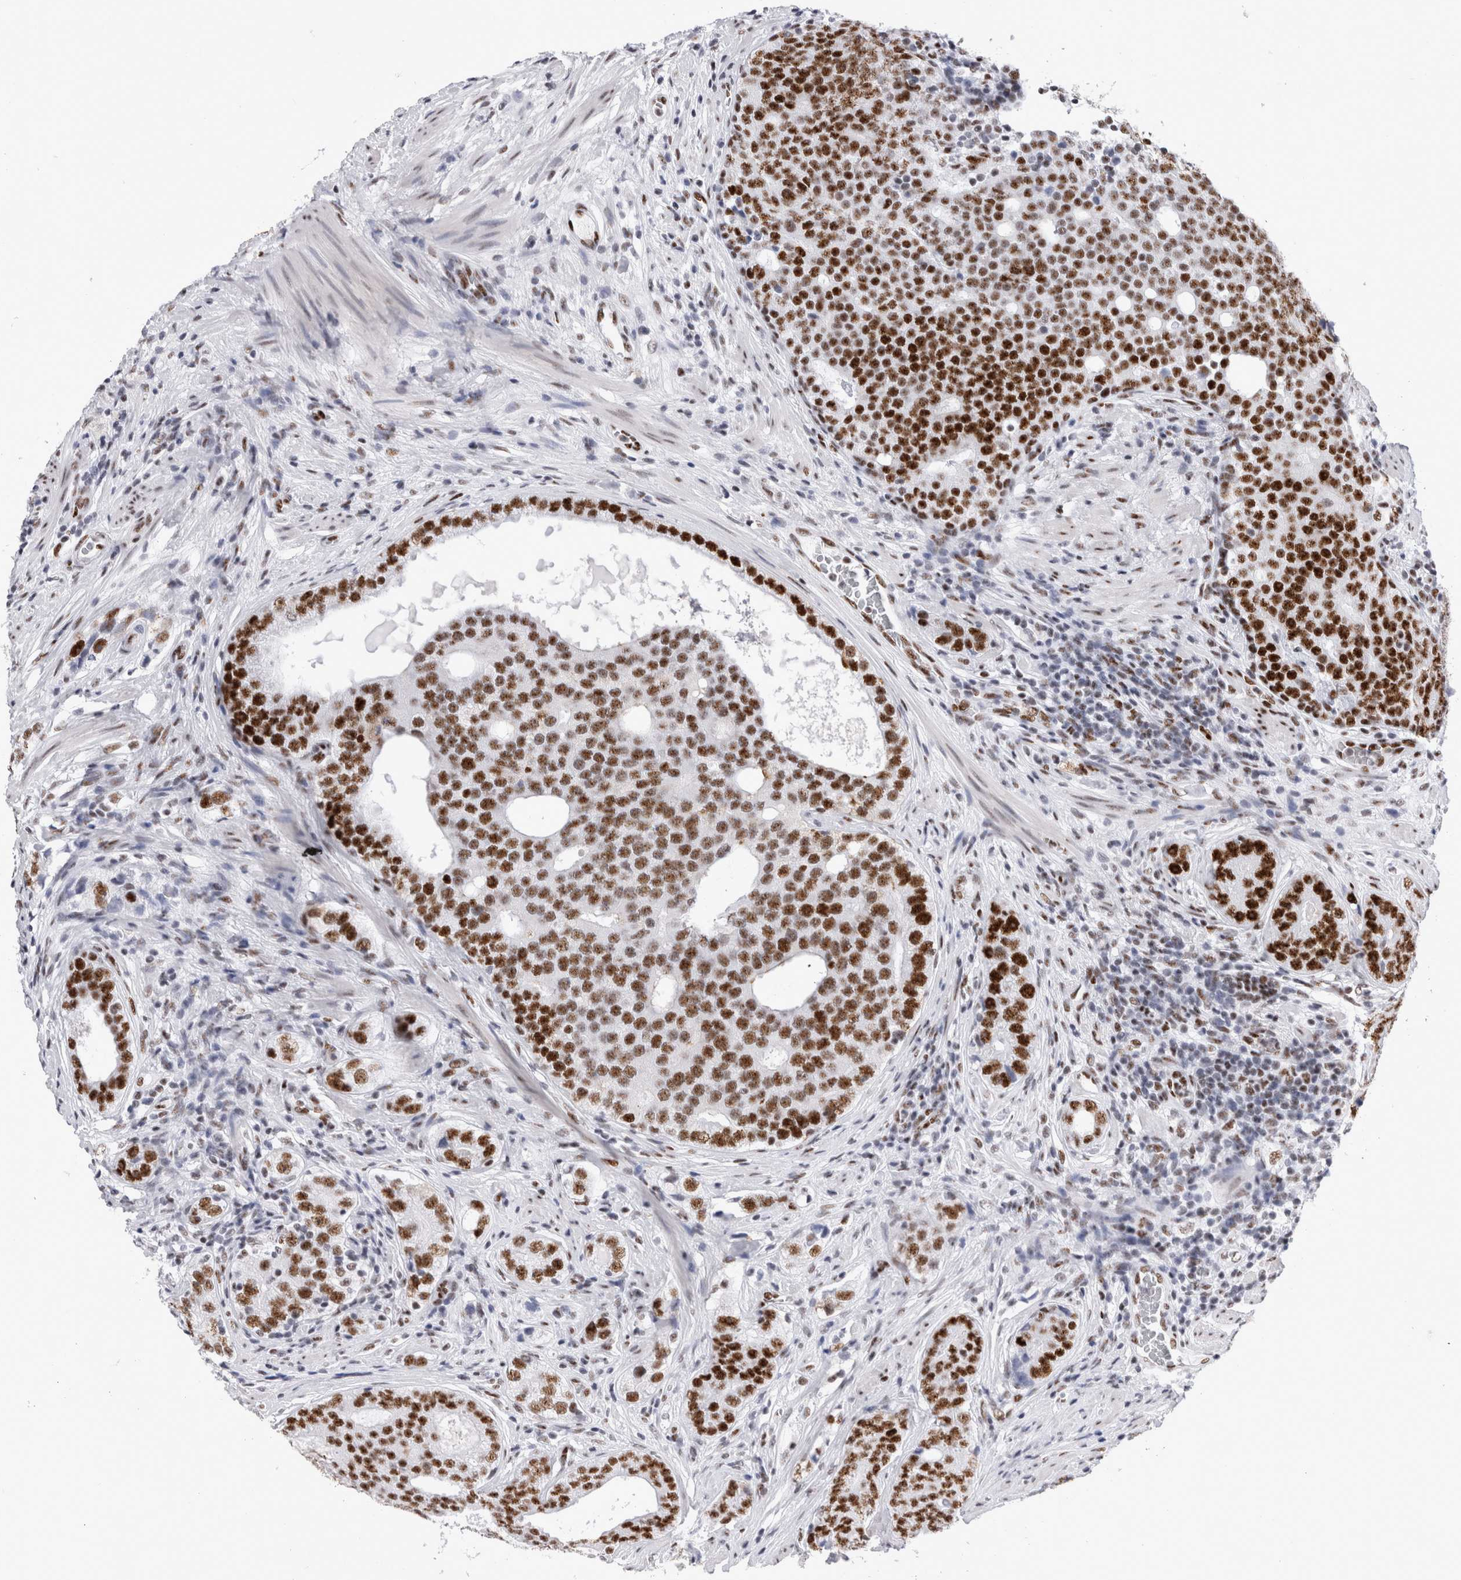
{"staining": {"intensity": "strong", "quantity": ">75%", "location": "nuclear"}, "tissue": "prostate cancer", "cell_type": "Tumor cells", "image_type": "cancer", "snomed": [{"axis": "morphology", "description": "Adenocarcinoma, High grade"}, {"axis": "topography", "description": "Prostate"}], "caption": "Prostate adenocarcinoma (high-grade) tissue displays strong nuclear positivity in approximately >75% of tumor cells", "gene": "RBM6", "patient": {"sex": "male", "age": 56}}